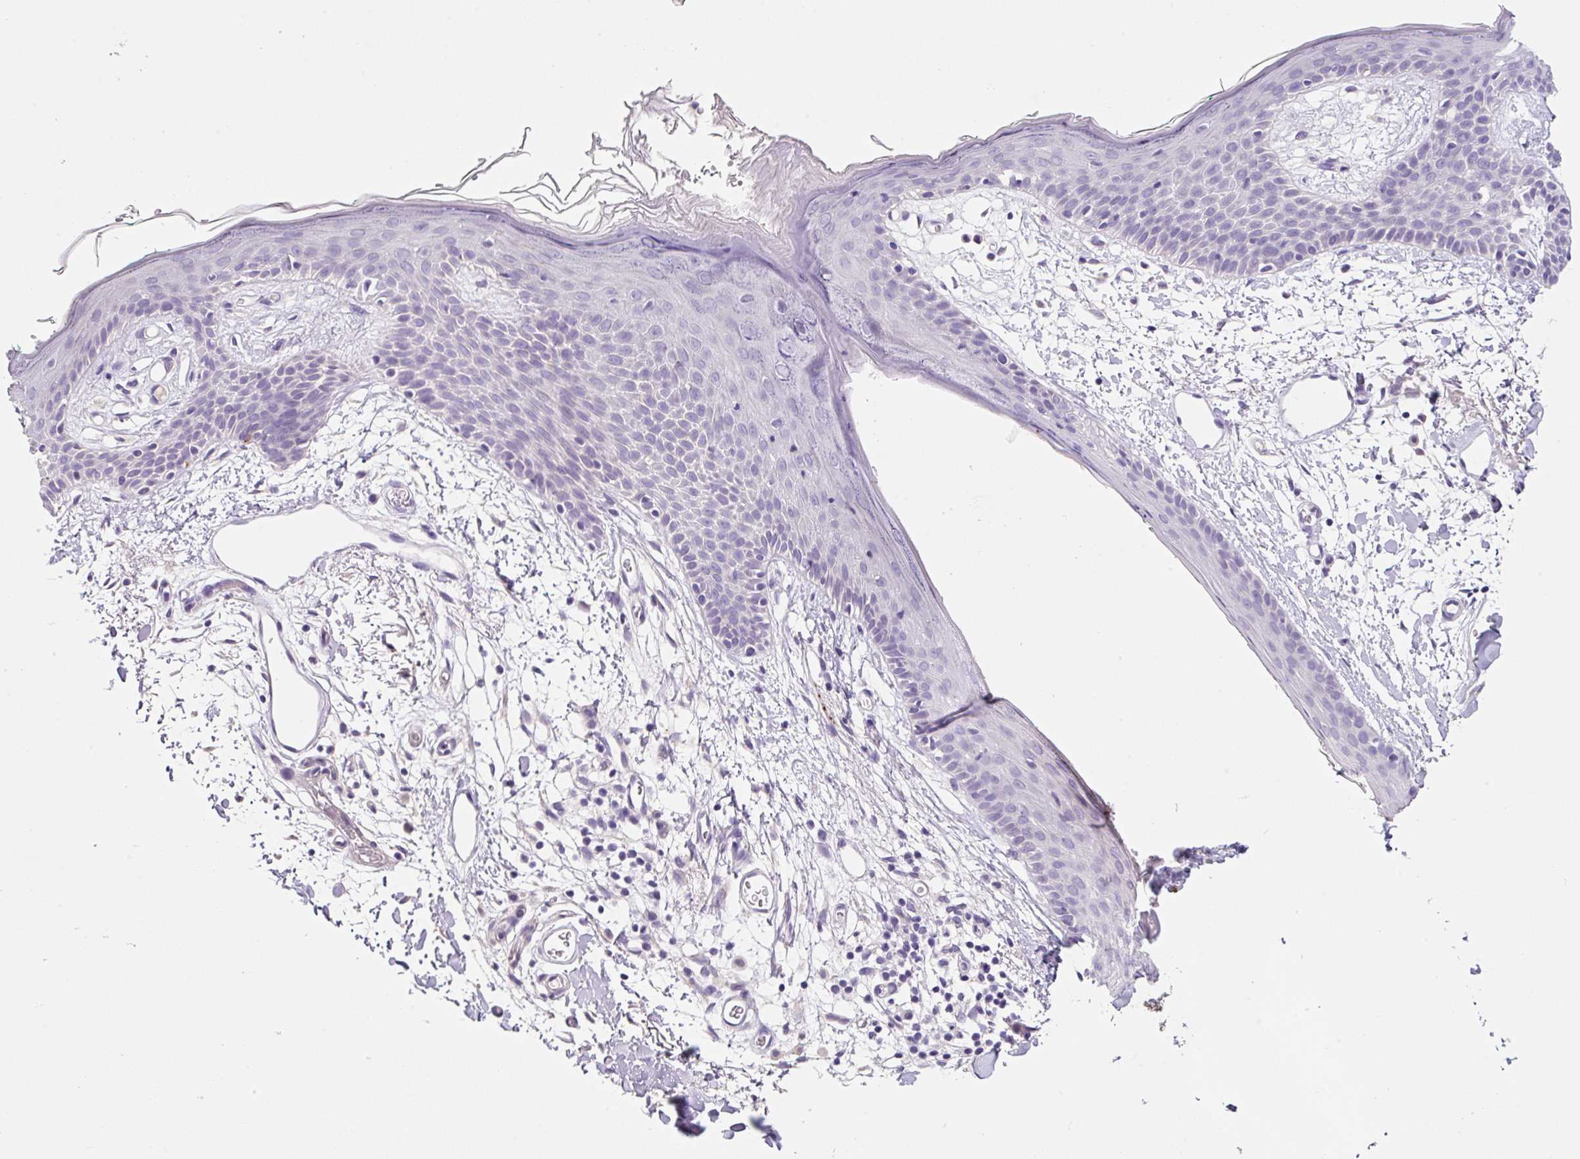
{"staining": {"intensity": "negative", "quantity": "none", "location": "none"}, "tissue": "skin", "cell_type": "Fibroblasts", "image_type": "normal", "snomed": [{"axis": "morphology", "description": "Normal tissue, NOS"}, {"axis": "topography", "description": "Skin"}], "caption": "Skin stained for a protein using immunohistochemistry reveals no staining fibroblasts.", "gene": "SYP", "patient": {"sex": "male", "age": 79}}